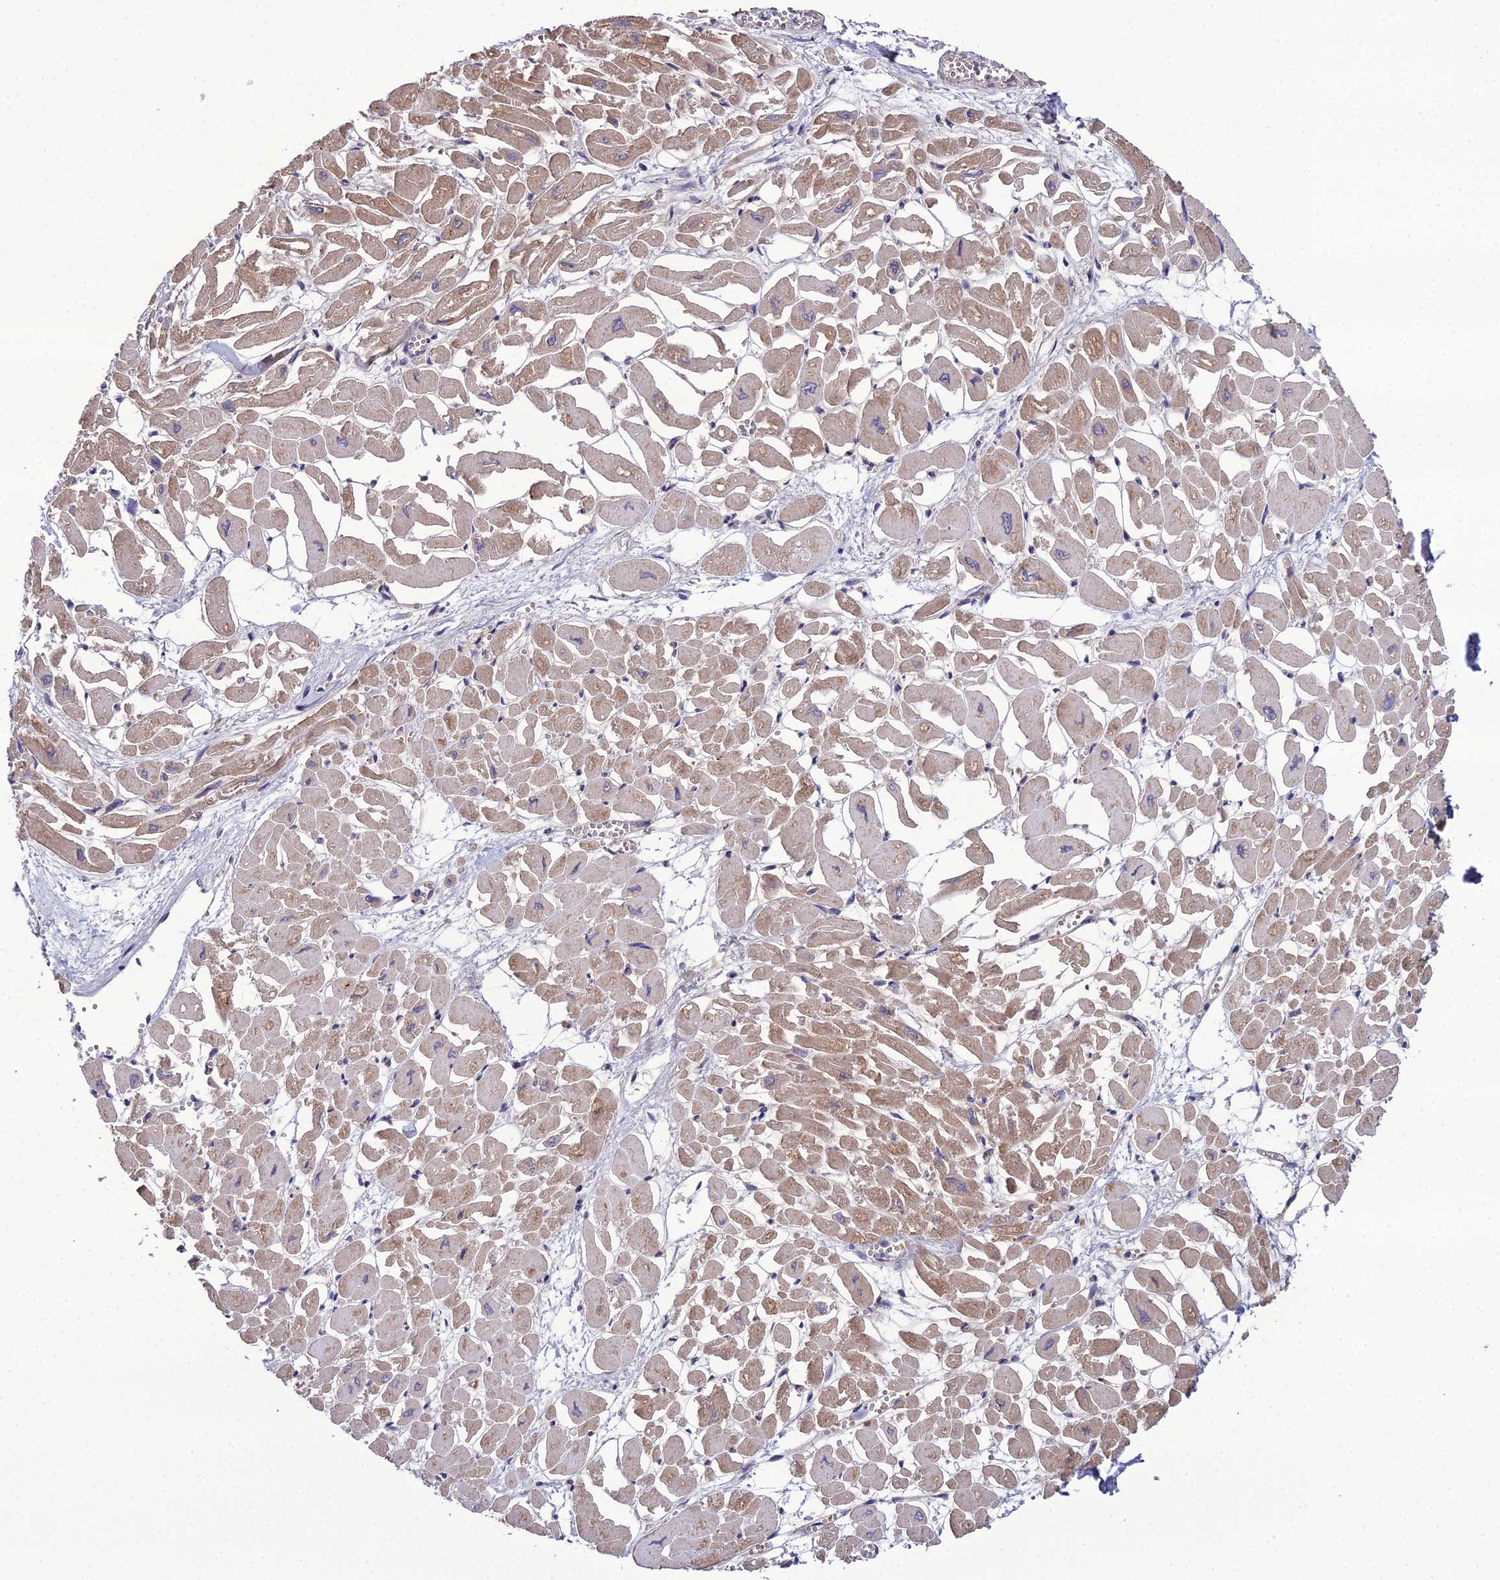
{"staining": {"intensity": "moderate", "quantity": ">75%", "location": "cytoplasmic/membranous"}, "tissue": "heart muscle", "cell_type": "Cardiomyocytes", "image_type": "normal", "snomed": [{"axis": "morphology", "description": "Normal tissue, NOS"}, {"axis": "topography", "description": "Heart"}], "caption": "Approximately >75% of cardiomyocytes in benign heart muscle demonstrate moderate cytoplasmic/membranous protein expression as visualized by brown immunohistochemical staining.", "gene": "ARL2", "patient": {"sex": "male", "age": 54}}